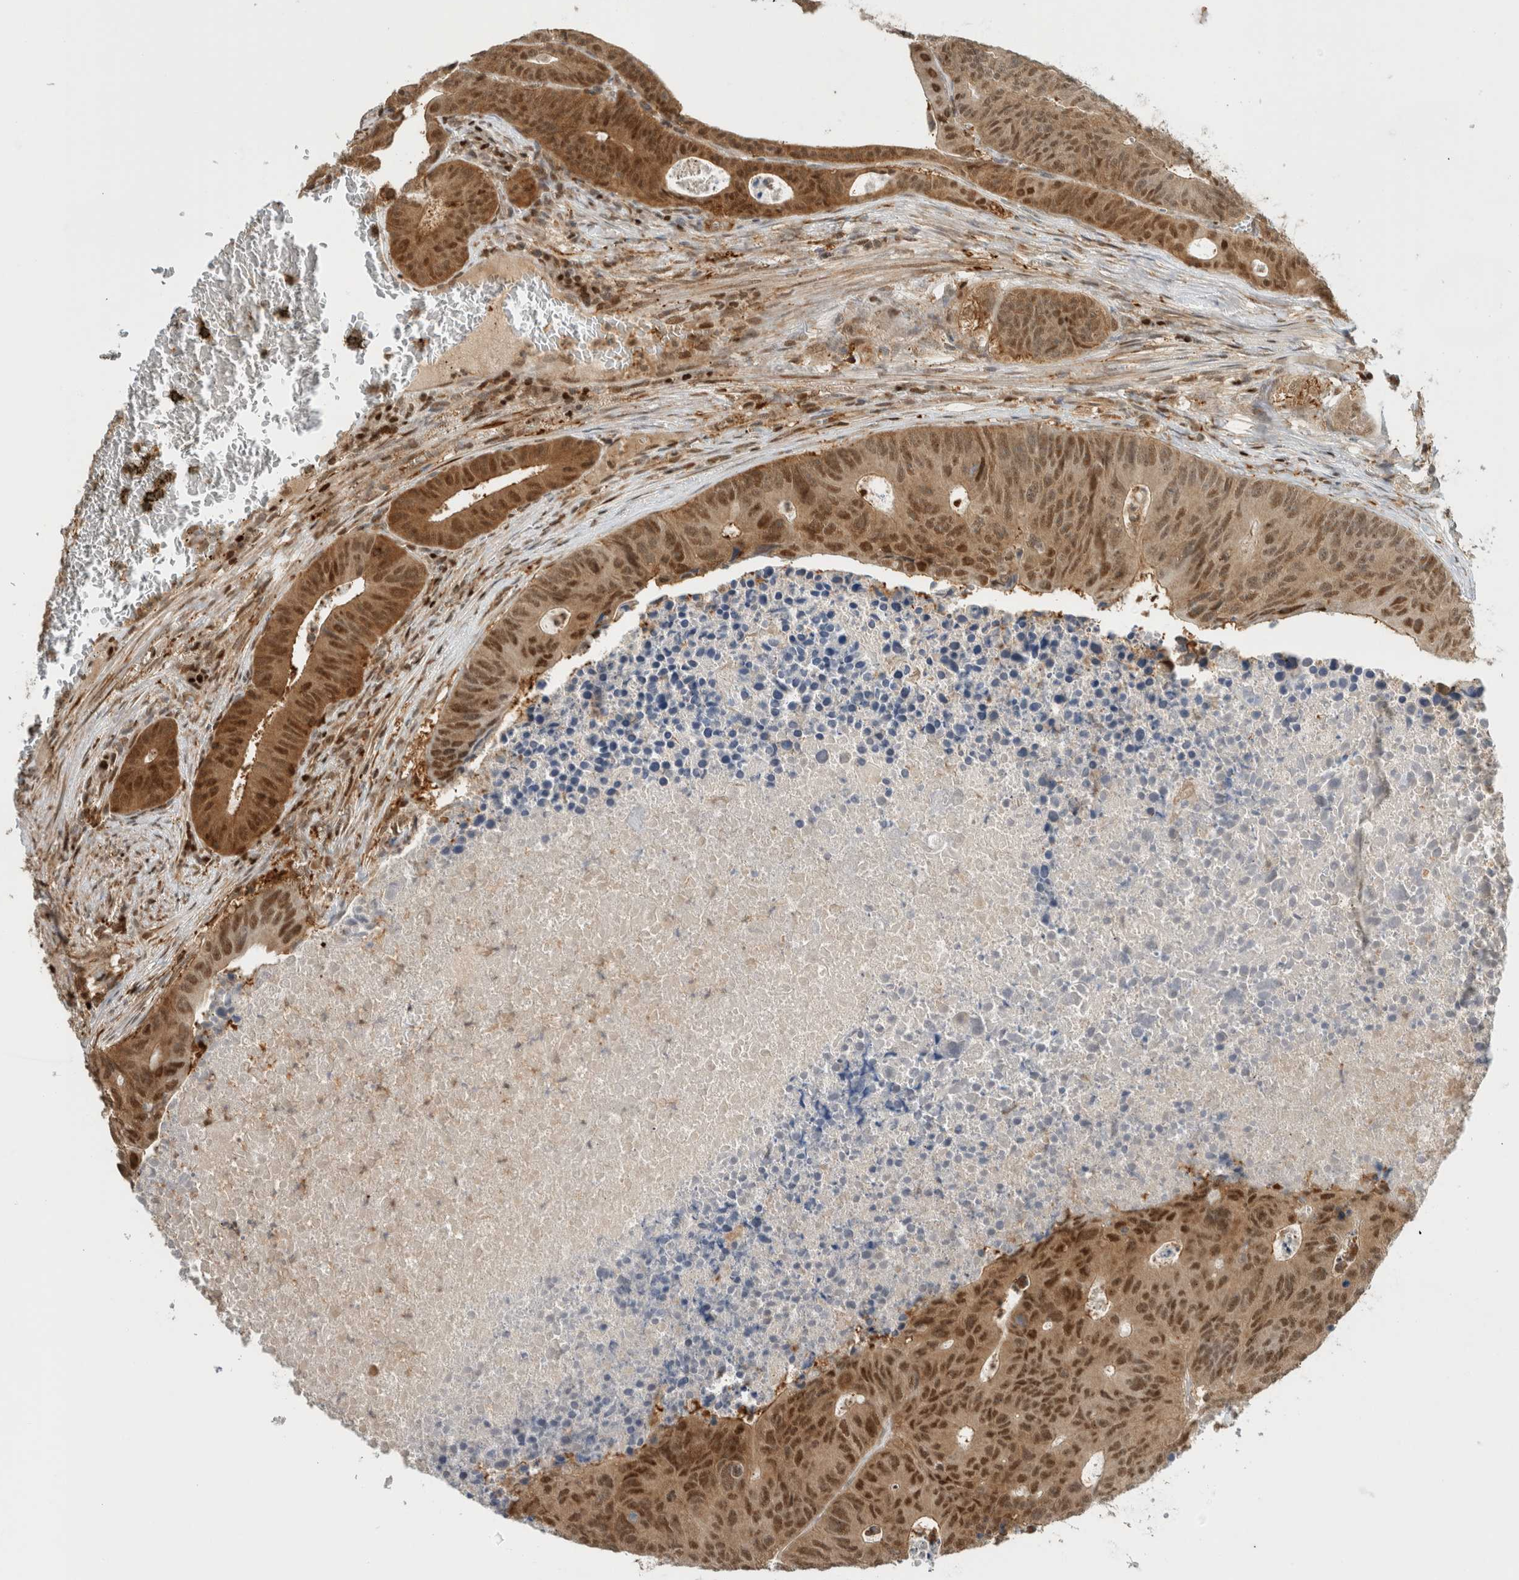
{"staining": {"intensity": "moderate", "quantity": ">75%", "location": "cytoplasmic/membranous,nuclear"}, "tissue": "colorectal cancer", "cell_type": "Tumor cells", "image_type": "cancer", "snomed": [{"axis": "morphology", "description": "Adenocarcinoma, NOS"}, {"axis": "topography", "description": "Colon"}], "caption": "Protein expression by immunohistochemistry displays moderate cytoplasmic/membranous and nuclear staining in about >75% of tumor cells in colorectal adenocarcinoma. (brown staining indicates protein expression, while blue staining denotes nuclei).", "gene": "SNRNP40", "patient": {"sex": "male", "age": 87}}